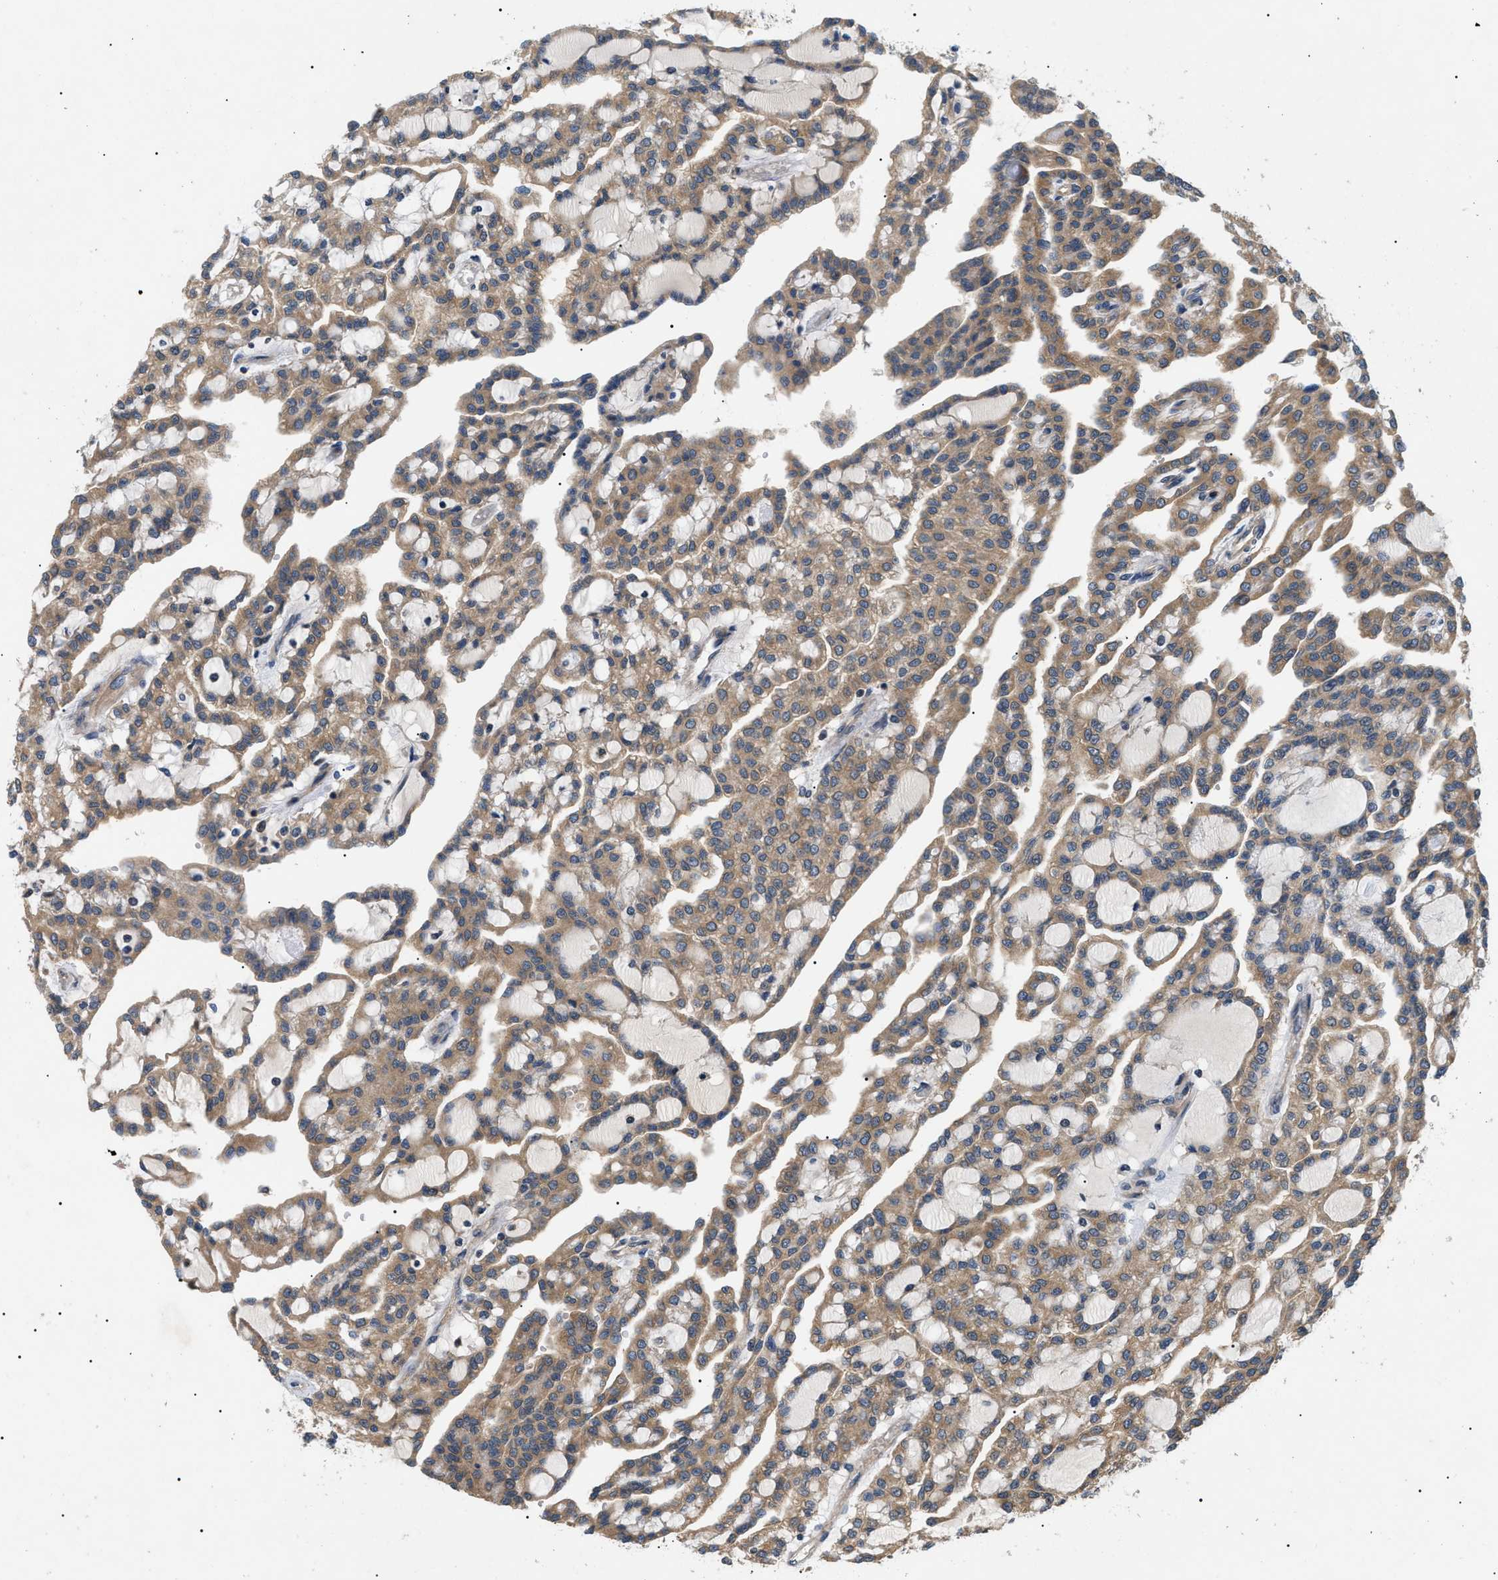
{"staining": {"intensity": "moderate", "quantity": ">75%", "location": "cytoplasmic/membranous"}, "tissue": "renal cancer", "cell_type": "Tumor cells", "image_type": "cancer", "snomed": [{"axis": "morphology", "description": "Adenocarcinoma, NOS"}, {"axis": "topography", "description": "Kidney"}], "caption": "Renal cancer (adenocarcinoma) stained with IHC reveals moderate cytoplasmic/membranous staining in about >75% of tumor cells. Immunohistochemistry (ihc) stains the protein in brown and the nuclei are stained blue.", "gene": "PPM1B", "patient": {"sex": "male", "age": 63}}